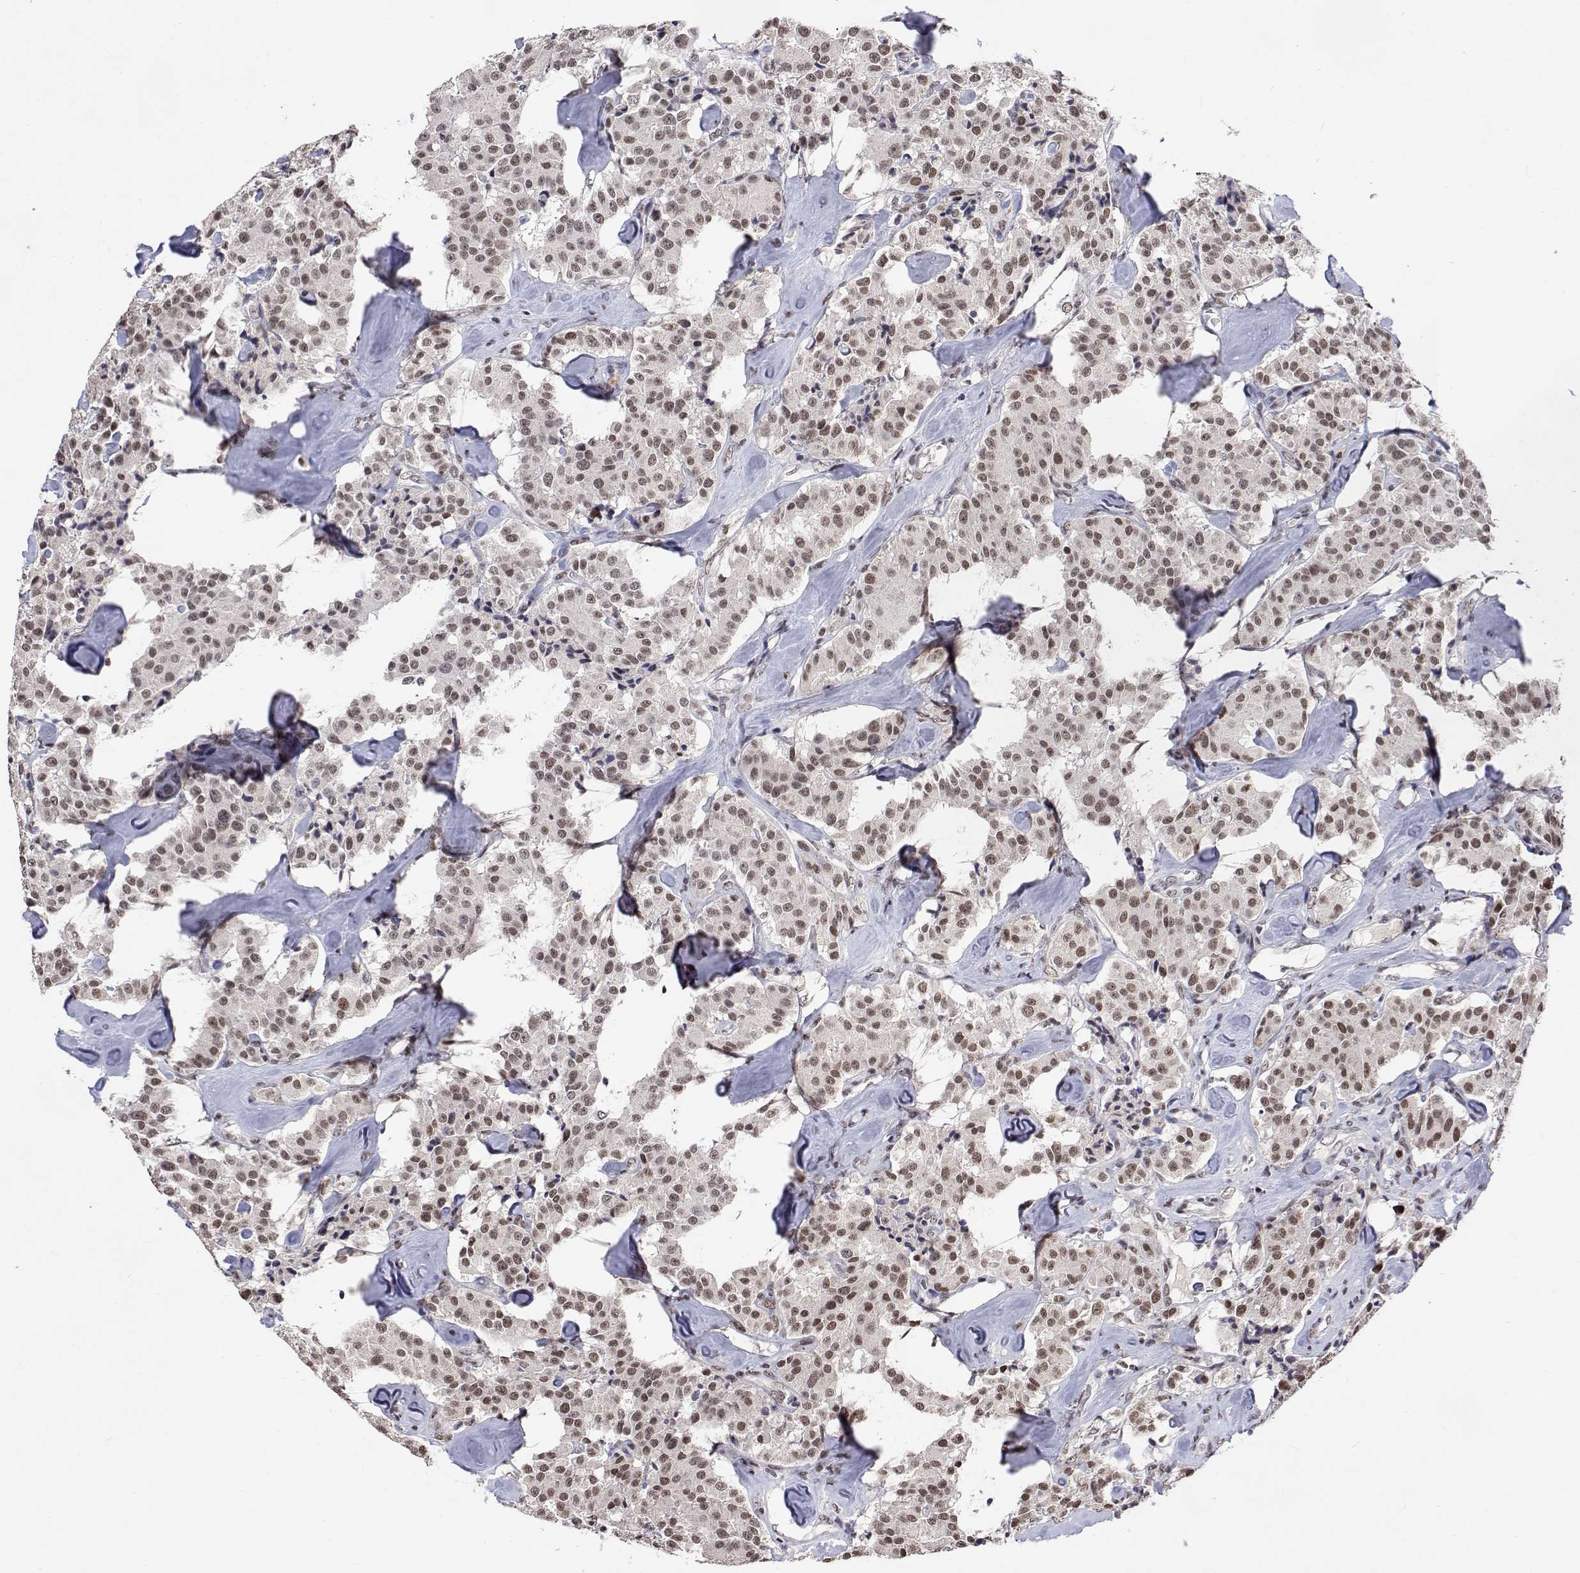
{"staining": {"intensity": "weak", "quantity": ">75%", "location": "nuclear"}, "tissue": "carcinoid", "cell_type": "Tumor cells", "image_type": "cancer", "snomed": [{"axis": "morphology", "description": "Carcinoid, malignant, NOS"}, {"axis": "topography", "description": "Pancreas"}], "caption": "Immunohistochemical staining of human carcinoid displays low levels of weak nuclear protein positivity in about >75% of tumor cells.", "gene": "HNRNPA0", "patient": {"sex": "male", "age": 41}}